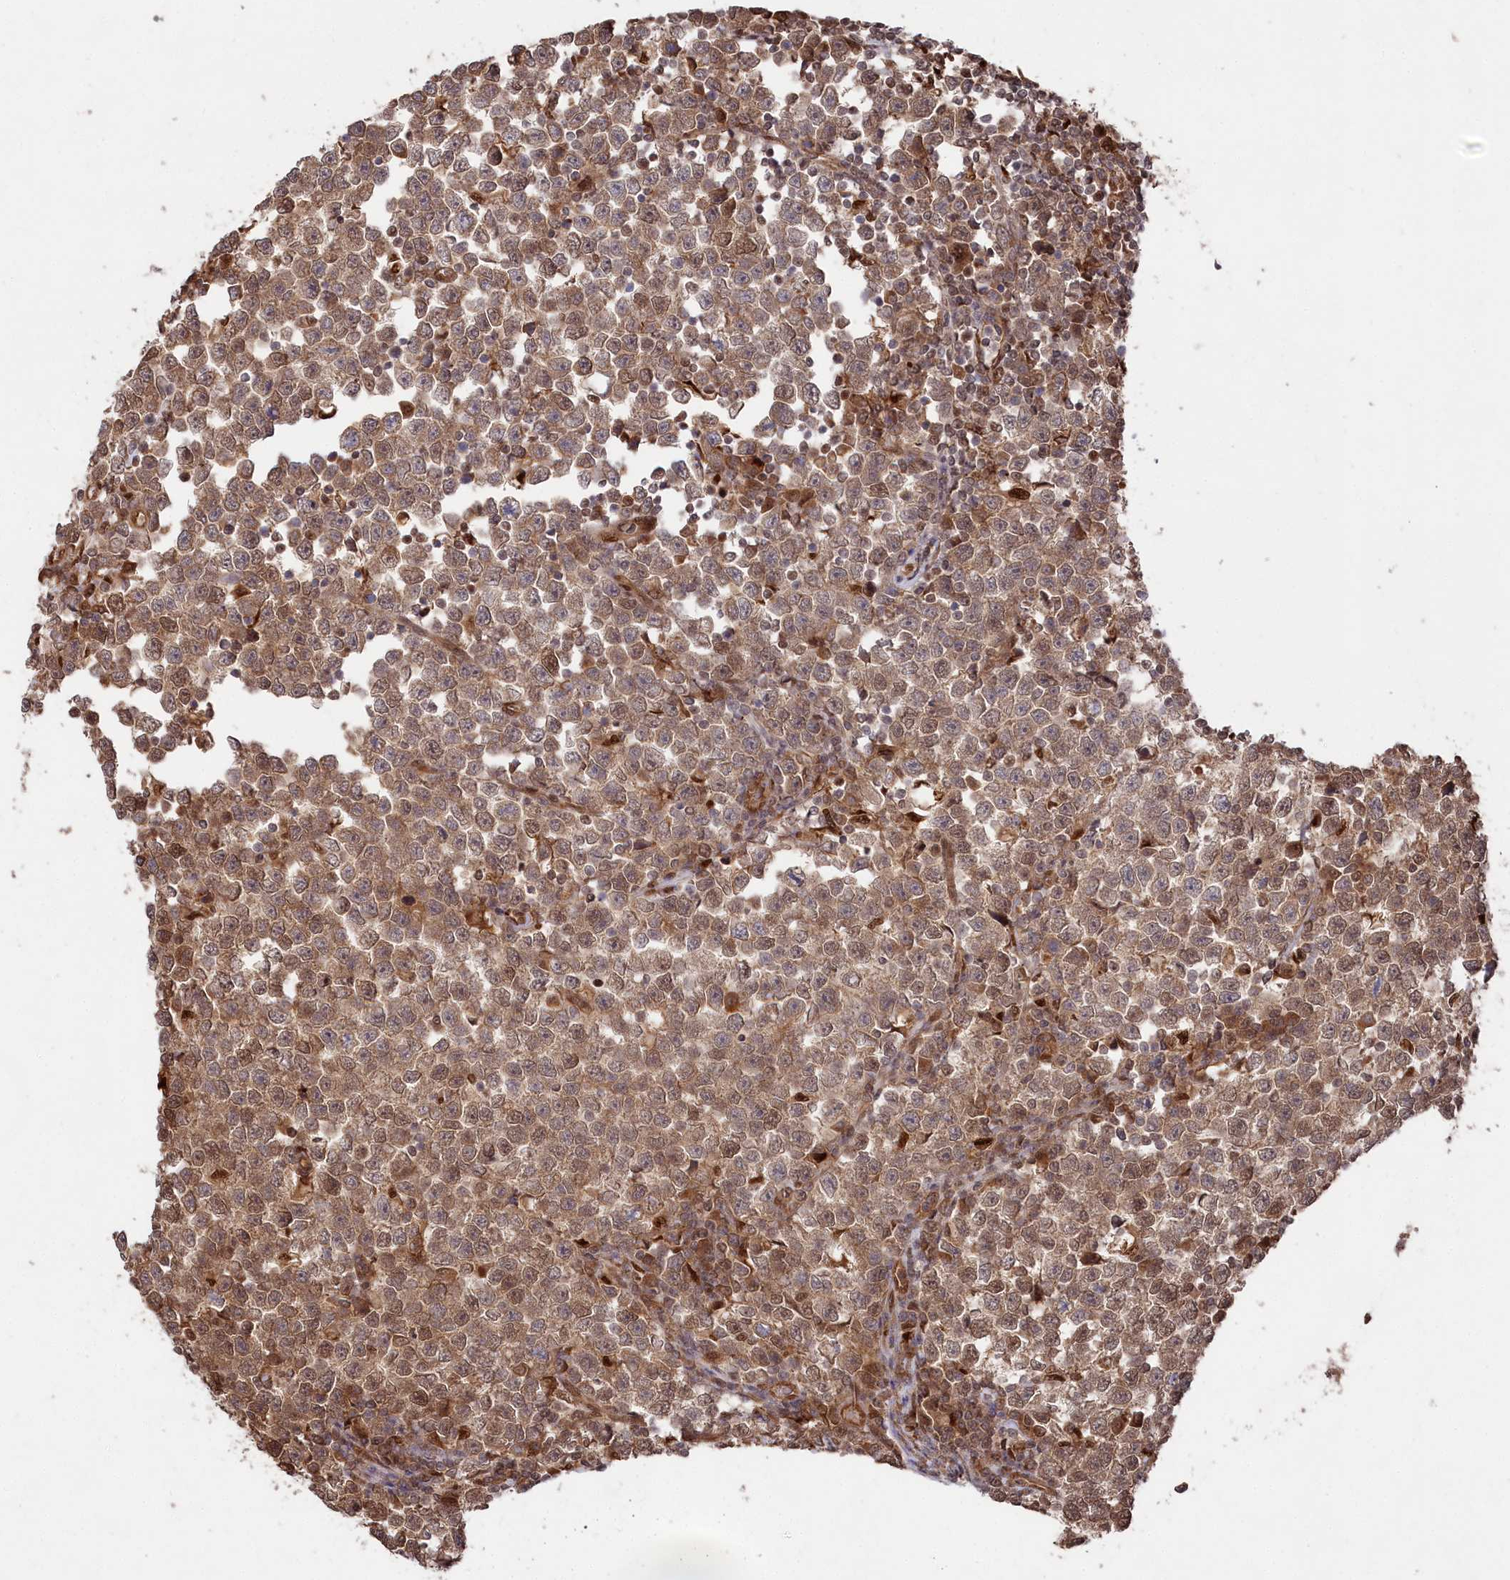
{"staining": {"intensity": "moderate", "quantity": ">75%", "location": "cytoplasmic/membranous,nuclear"}, "tissue": "testis cancer", "cell_type": "Tumor cells", "image_type": "cancer", "snomed": [{"axis": "morphology", "description": "Normal tissue, NOS"}, {"axis": "morphology", "description": "Seminoma, NOS"}, {"axis": "topography", "description": "Testis"}], "caption": "Immunohistochemical staining of testis cancer displays medium levels of moderate cytoplasmic/membranous and nuclear protein positivity in approximately >75% of tumor cells.", "gene": "PSMA1", "patient": {"sex": "male", "age": 43}}